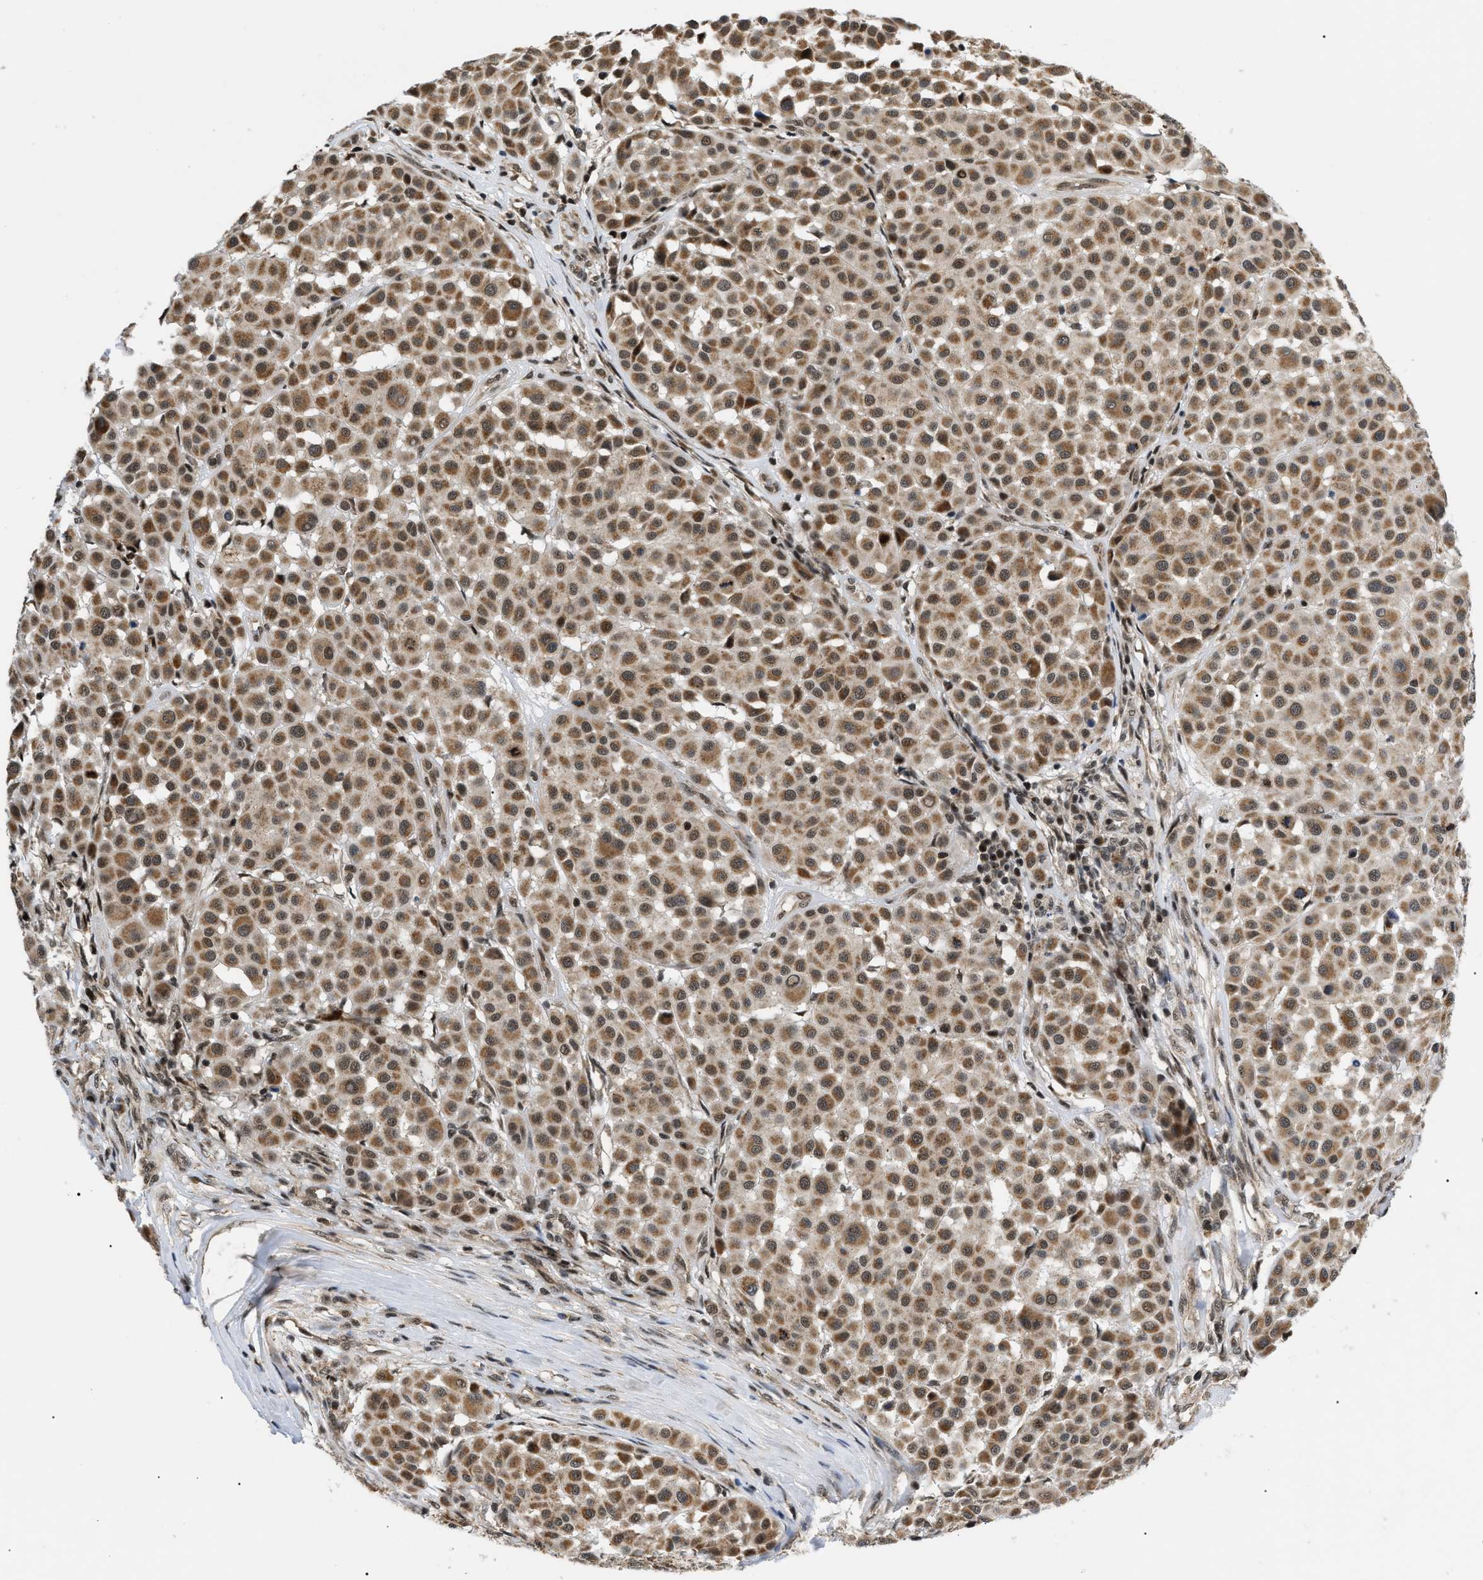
{"staining": {"intensity": "moderate", "quantity": ">75%", "location": "cytoplasmic/membranous"}, "tissue": "melanoma", "cell_type": "Tumor cells", "image_type": "cancer", "snomed": [{"axis": "morphology", "description": "Malignant melanoma, Metastatic site"}, {"axis": "topography", "description": "Soft tissue"}], "caption": "A brown stain shows moderate cytoplasmic/membranous positivity of a protein in human malignant melanoma (metastatic site) tumor cells.", "gene": "ZBTB11", "patient": {"sex": "male", "age": 41}}